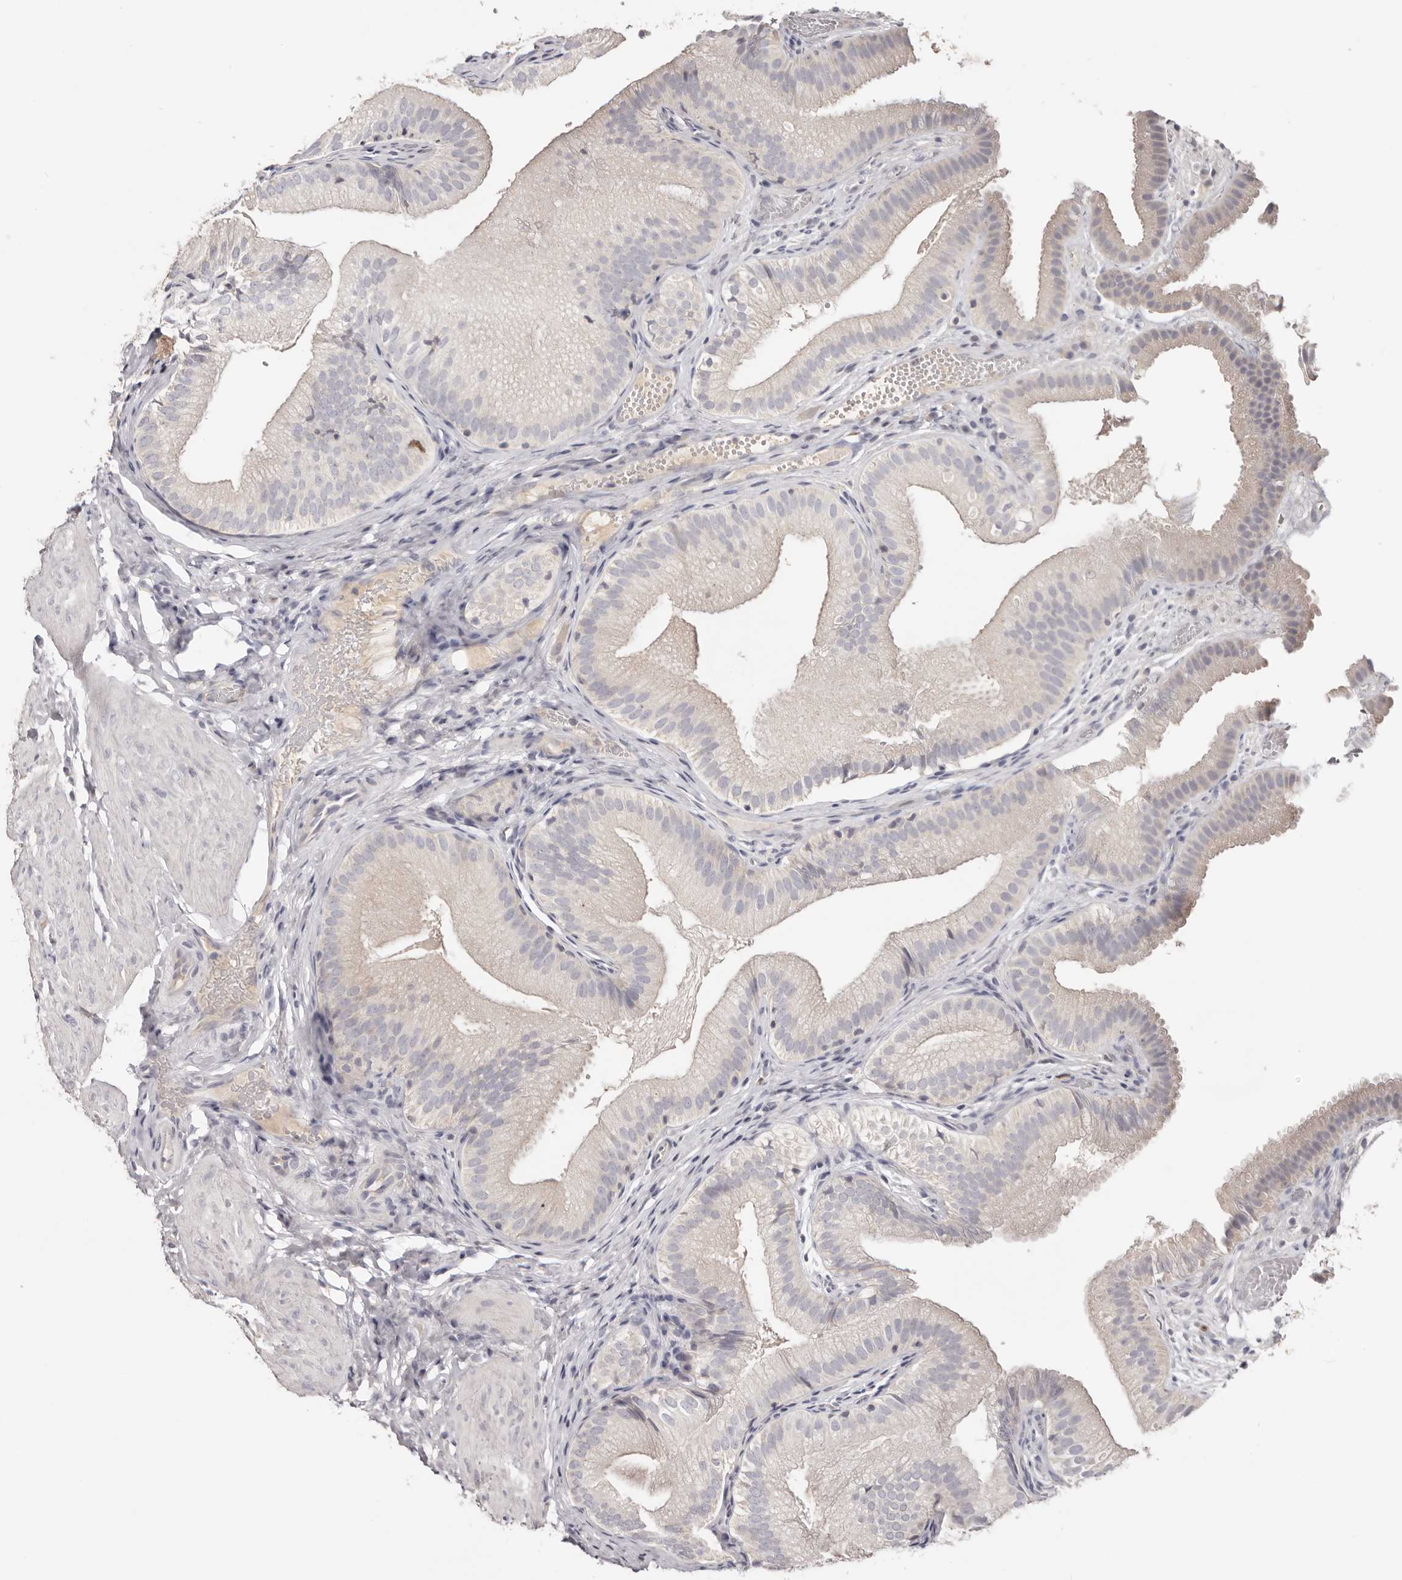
{"staining": {"intensity": "negative", "quantity": "none", "location": "none"}, "tissue": "gallbladder", "cell_type": "Glandular cells", "image_type": "normal", "snomed": [{"axis": "morphology", "description": "Normal tissue, NOS"}, {"axis": "topography", "description": "Gallbladder"}], "caption": "Gallbladder was stained to show a protein in brown. There is no significant positivity in glandular cells. (DAB (3,3'-diaminobenzidine) immunohistochemistry (IHC) visualized using brightfield microscopy, high magnification).", "gene": "CCDC190", "patient": {"sex": "female", "age": 30}}